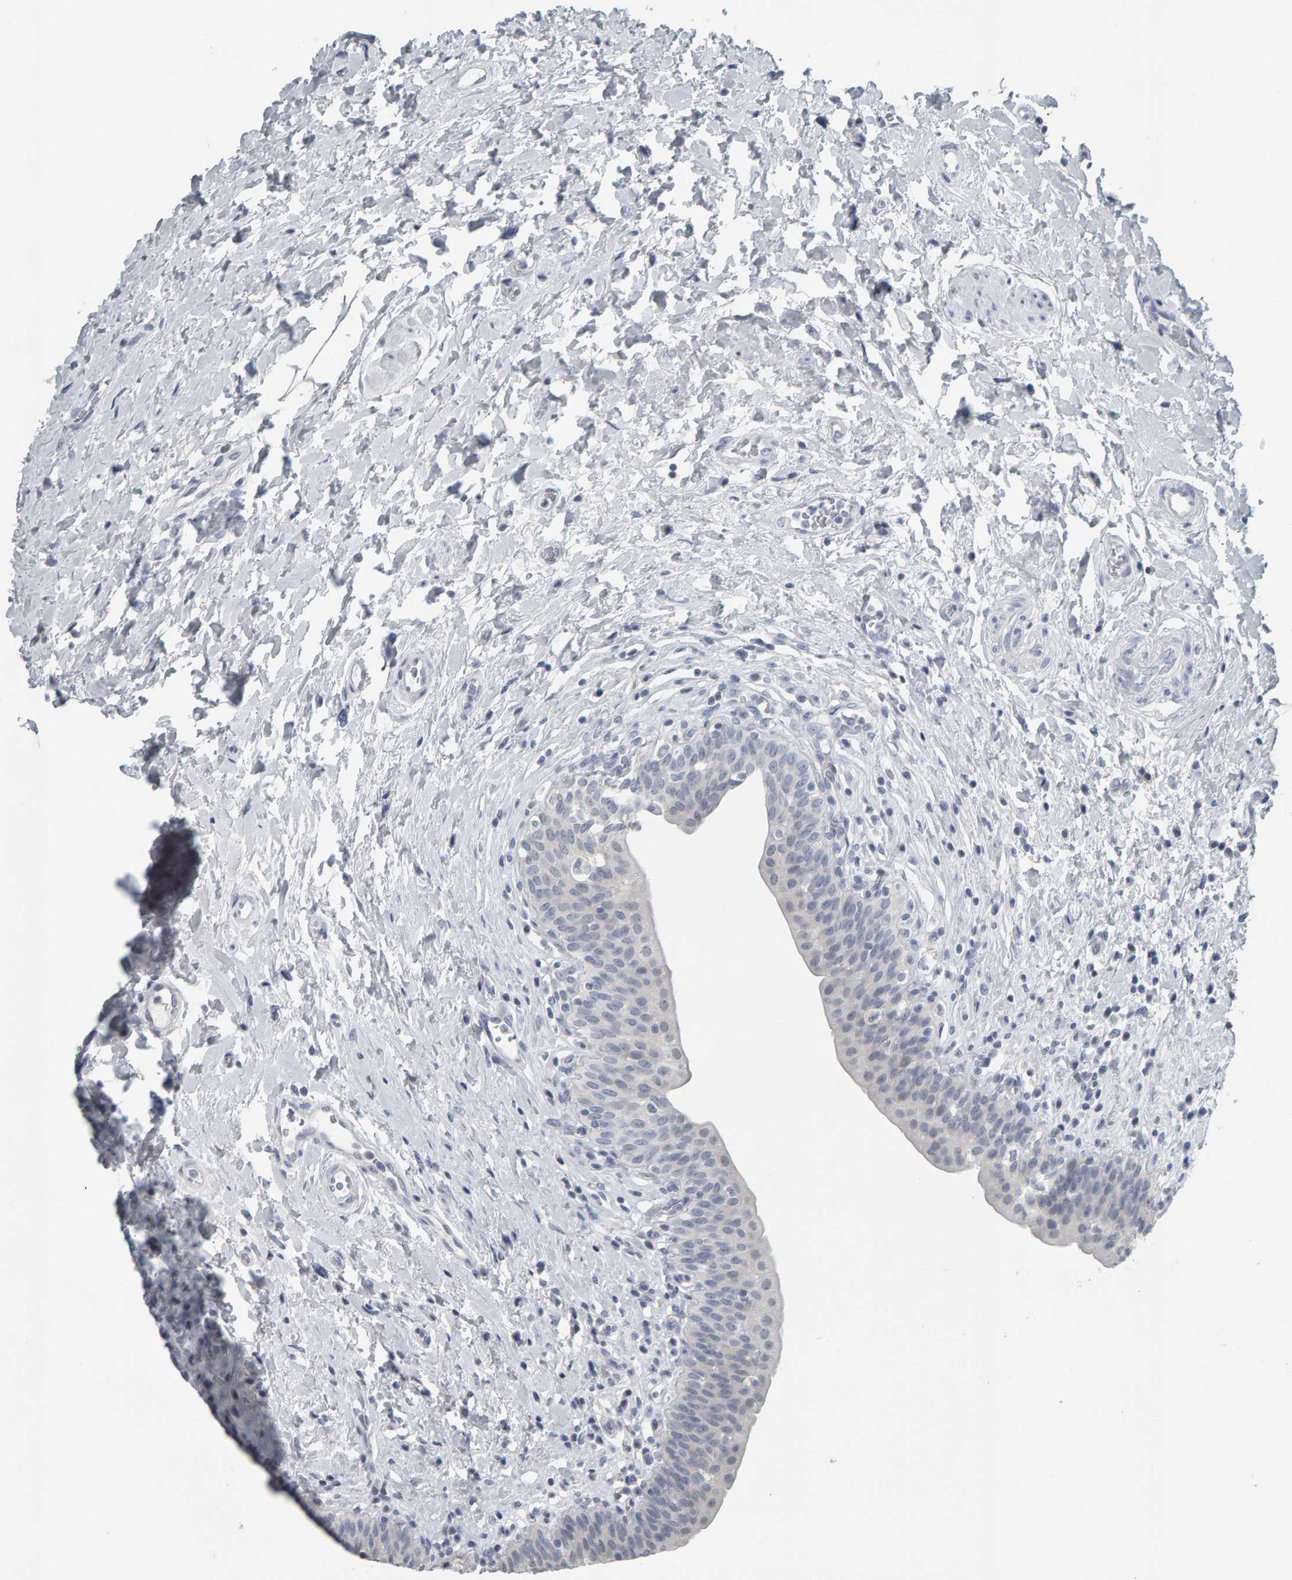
{"staining": {"intensity": "negative", "quantity": "none", "location": "none"}, "tissue": "urinary bladder", "cell_type": "Urothelial cells", "image_type": "normal", "snomed": [{"axis": "morphology", "description": "Normal tissue, NOS"}, {"axis": "topography", "description": "Urinary bladder"}], "caption": "Urinary bladder stained for a protein using IHC exhibits no positivity urothelial cells.", "gene": "PYY", "patient": {"sex": "male", "age": 83}}